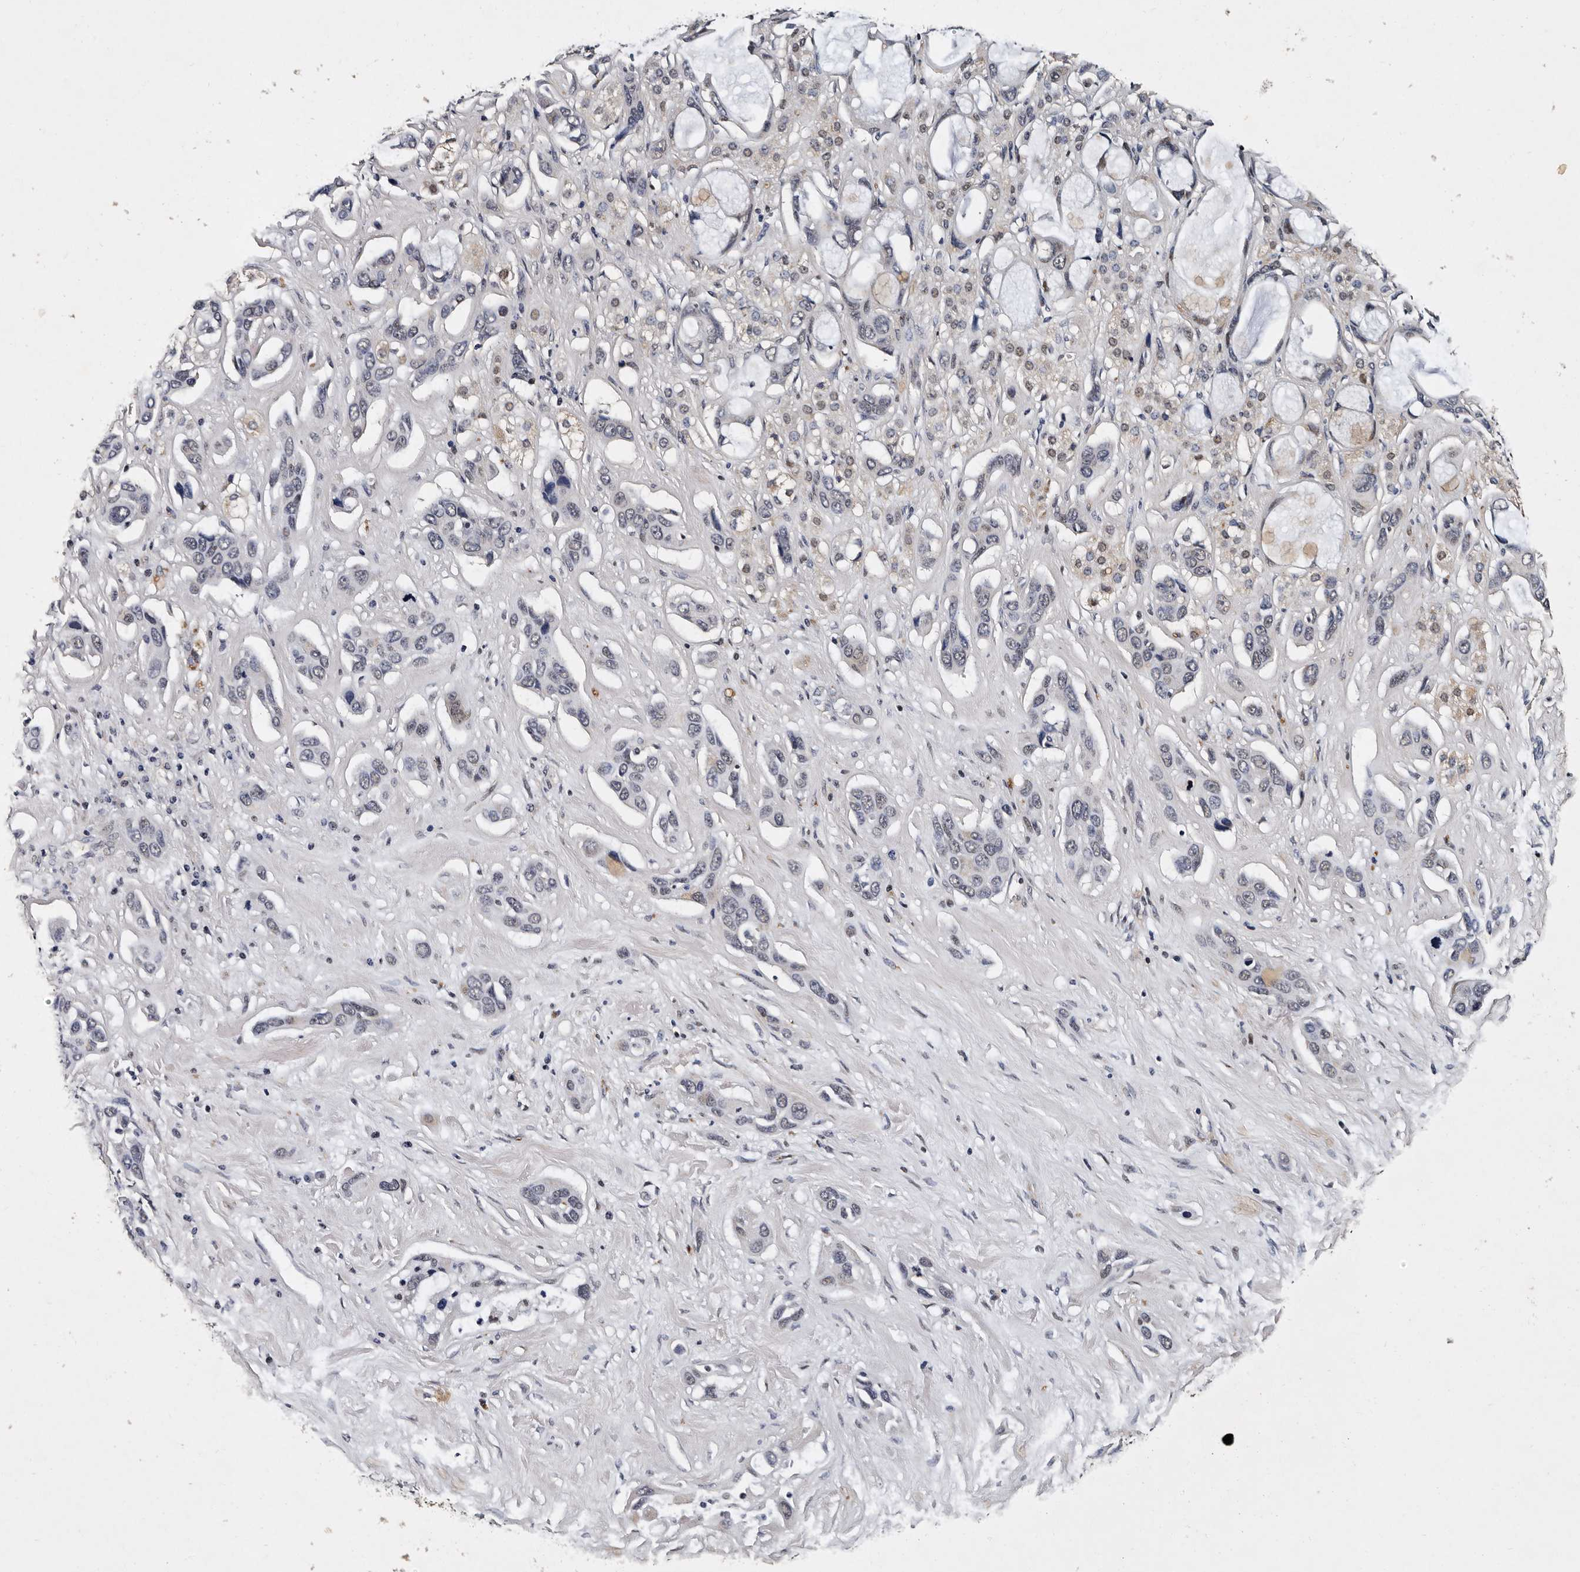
{"staining": {"intensity": "negative", "quantity": "none", "location": "none"}, "tissue": "pancreatic cancer", "cell_type": "Tumor cells", "image_type": "cancer", "snomed": [{"axis": "morphology", "description": "Adenocarcinoma, NOS"}, {"axis": "topography", "description": "Pancreas"}], "caption": "Immunohistochemistry of human pancreatic cancer displays no expression in tumor cells. (Stains: DAB immunohistochemistry with hematoxylin counter stain, Microscopy: brightfield microscopy at high magnification).", "gene": "CPNE3", "patient": {"sex": "female", "age": 60}}